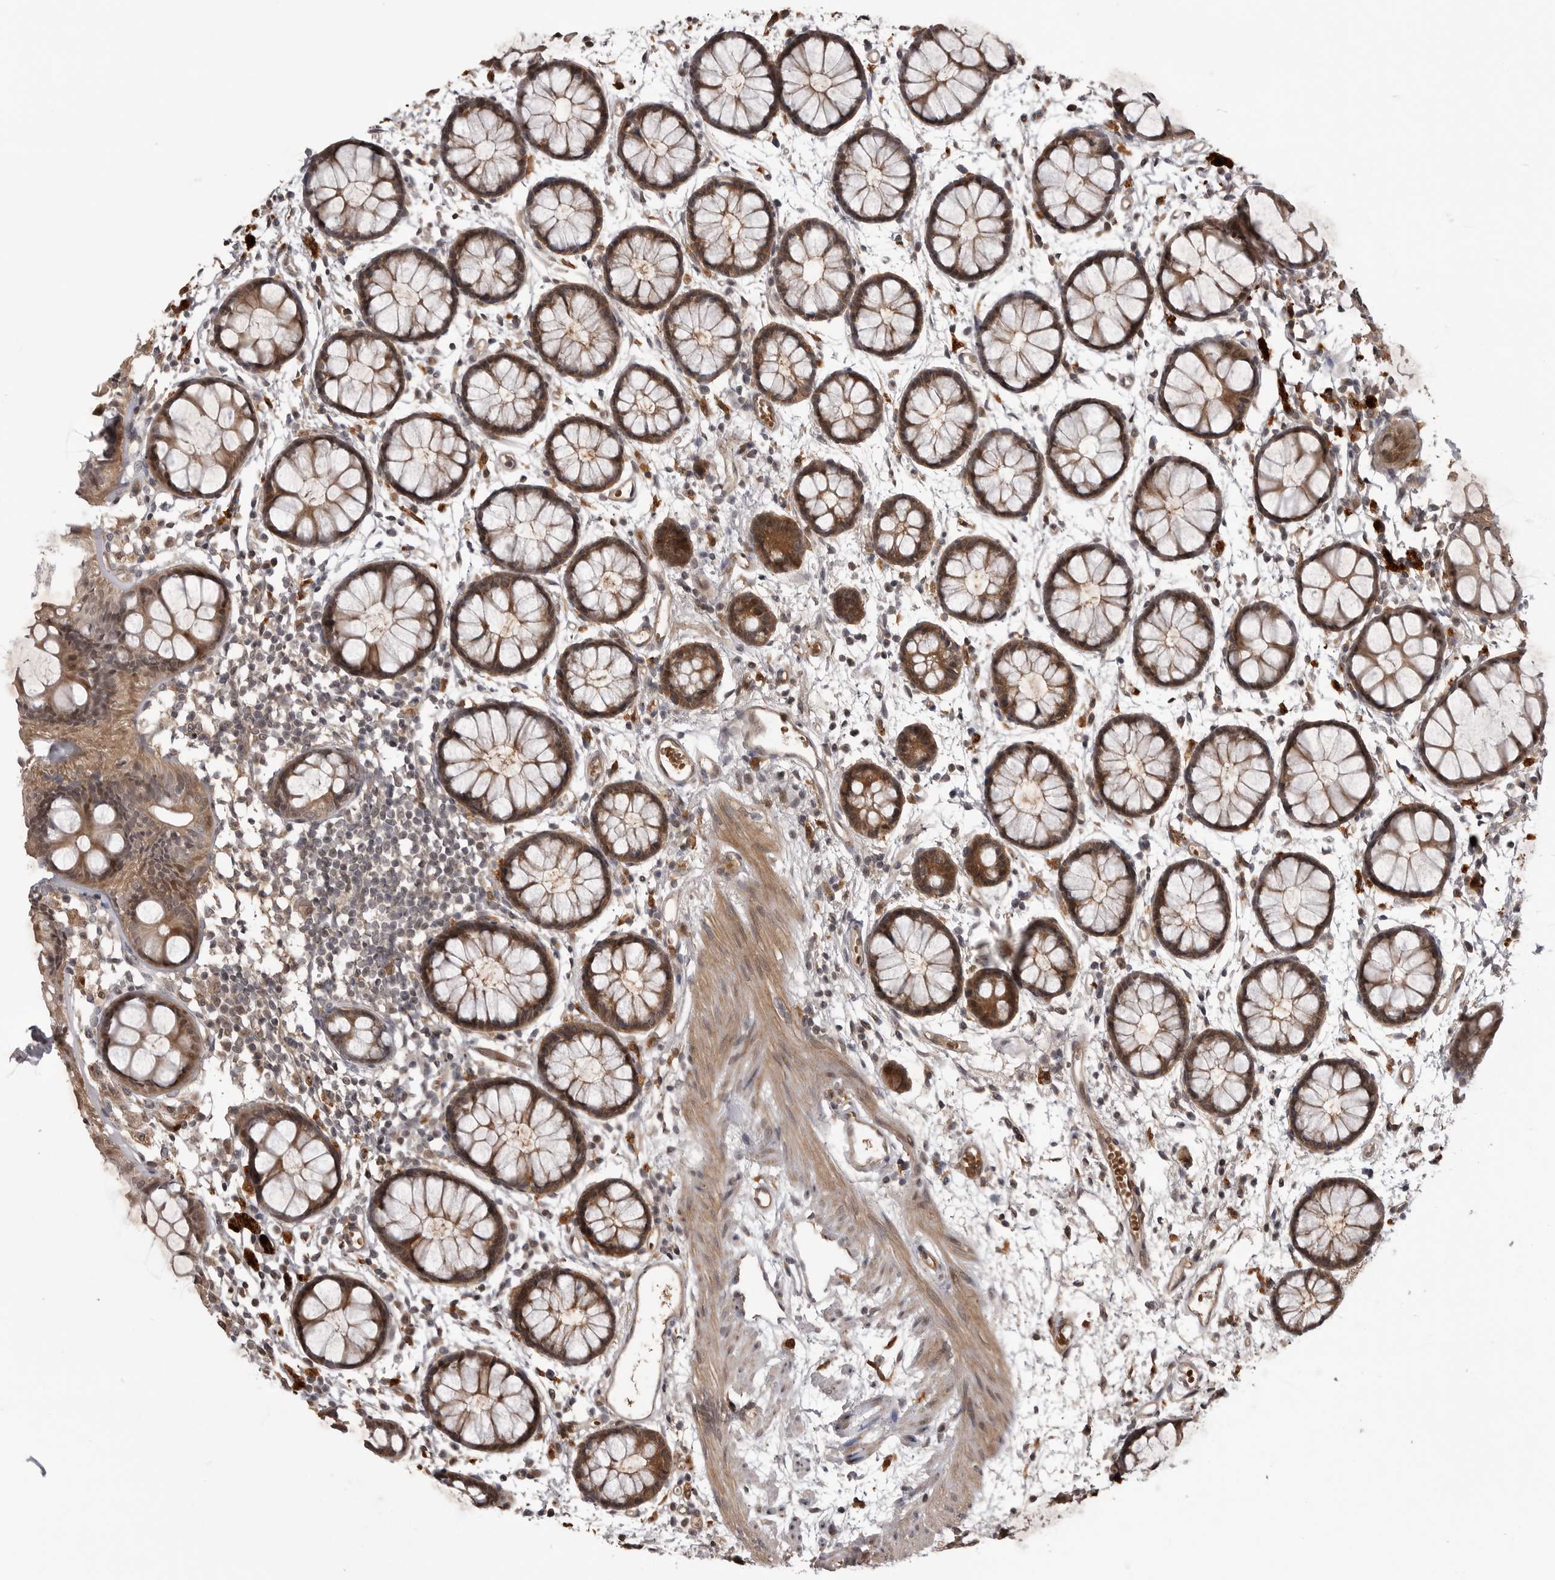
{"staining": {"intensity": "moderate", "quantity": ">75%", "location": "cytoplasmic/membranous,nuclear"}, "tissue": "rectum", "cell_type": "Glandular cells", "image_type": "normal", "snomed": [{"axis": "morphology", "description": "Normal tissue, NOS"}, {"axis": "topography", "description": "Rectum"}], "caption": "Brown immunohistochemical staining in benign human rectum reveals moderate cytoplasmic/membranous,nuclear expression in about >75% of glandular cells. (Brightfield microscopy of DAB IHC at high magnification).", "gene": "AKAP7", "patient": {"sex": "female", "age": 66}}